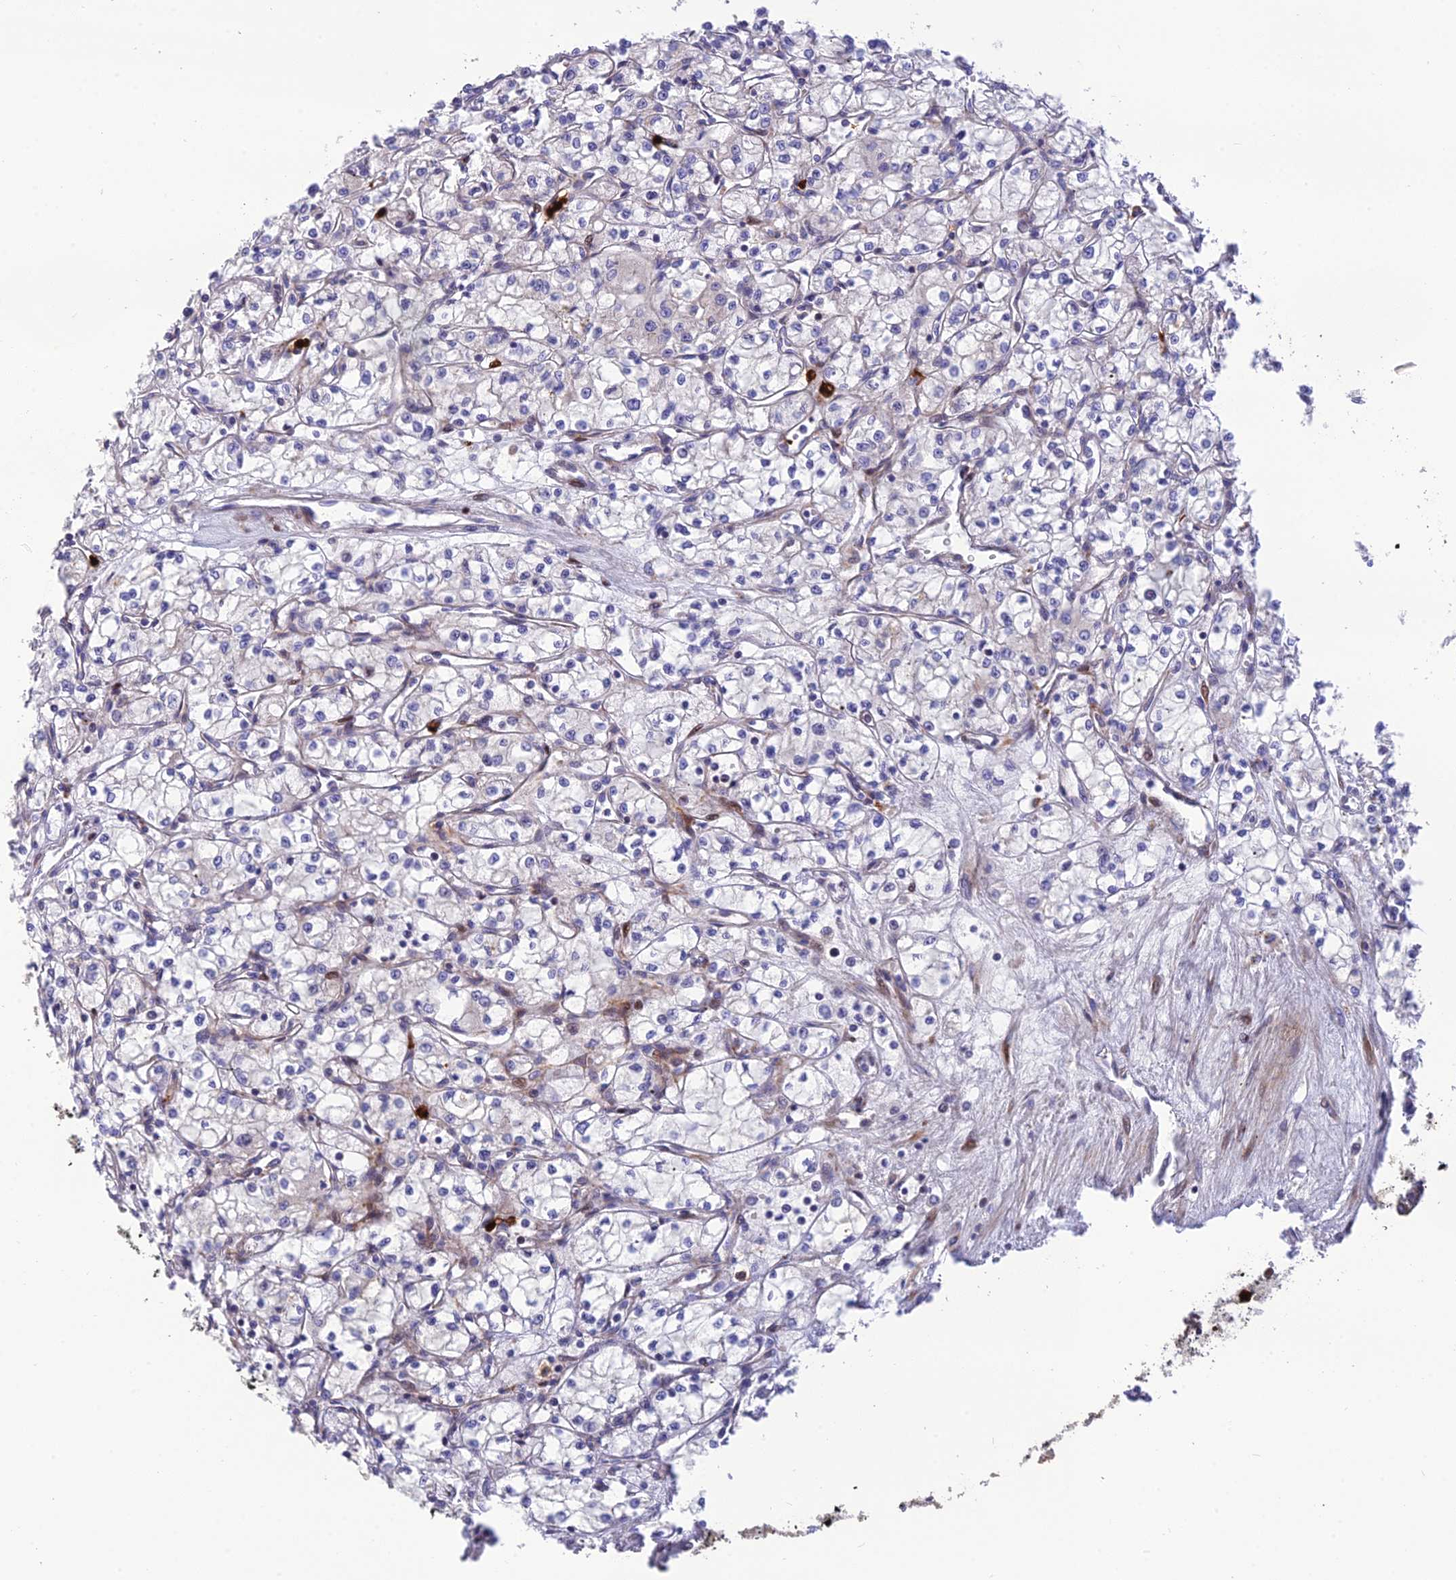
{"staining": {"intensity": "negative", "quantity": "none", "location": "none"}, "tissue": "renal cancer", "cell_type": "Tumor cells", "image_type": "cancer", "snomed": [{"axis": "morphology", "description": "Adenocarcinoma, NOS"}, {"axis": "topography", "description": "Kidney"}], "caption": "Renal adenocarcinoma was stained to show a protein in brown. There is no significant positivity in tumor cells.", "gene": "CPSF4L", "patient": {"sex": "male", "age": 59}}